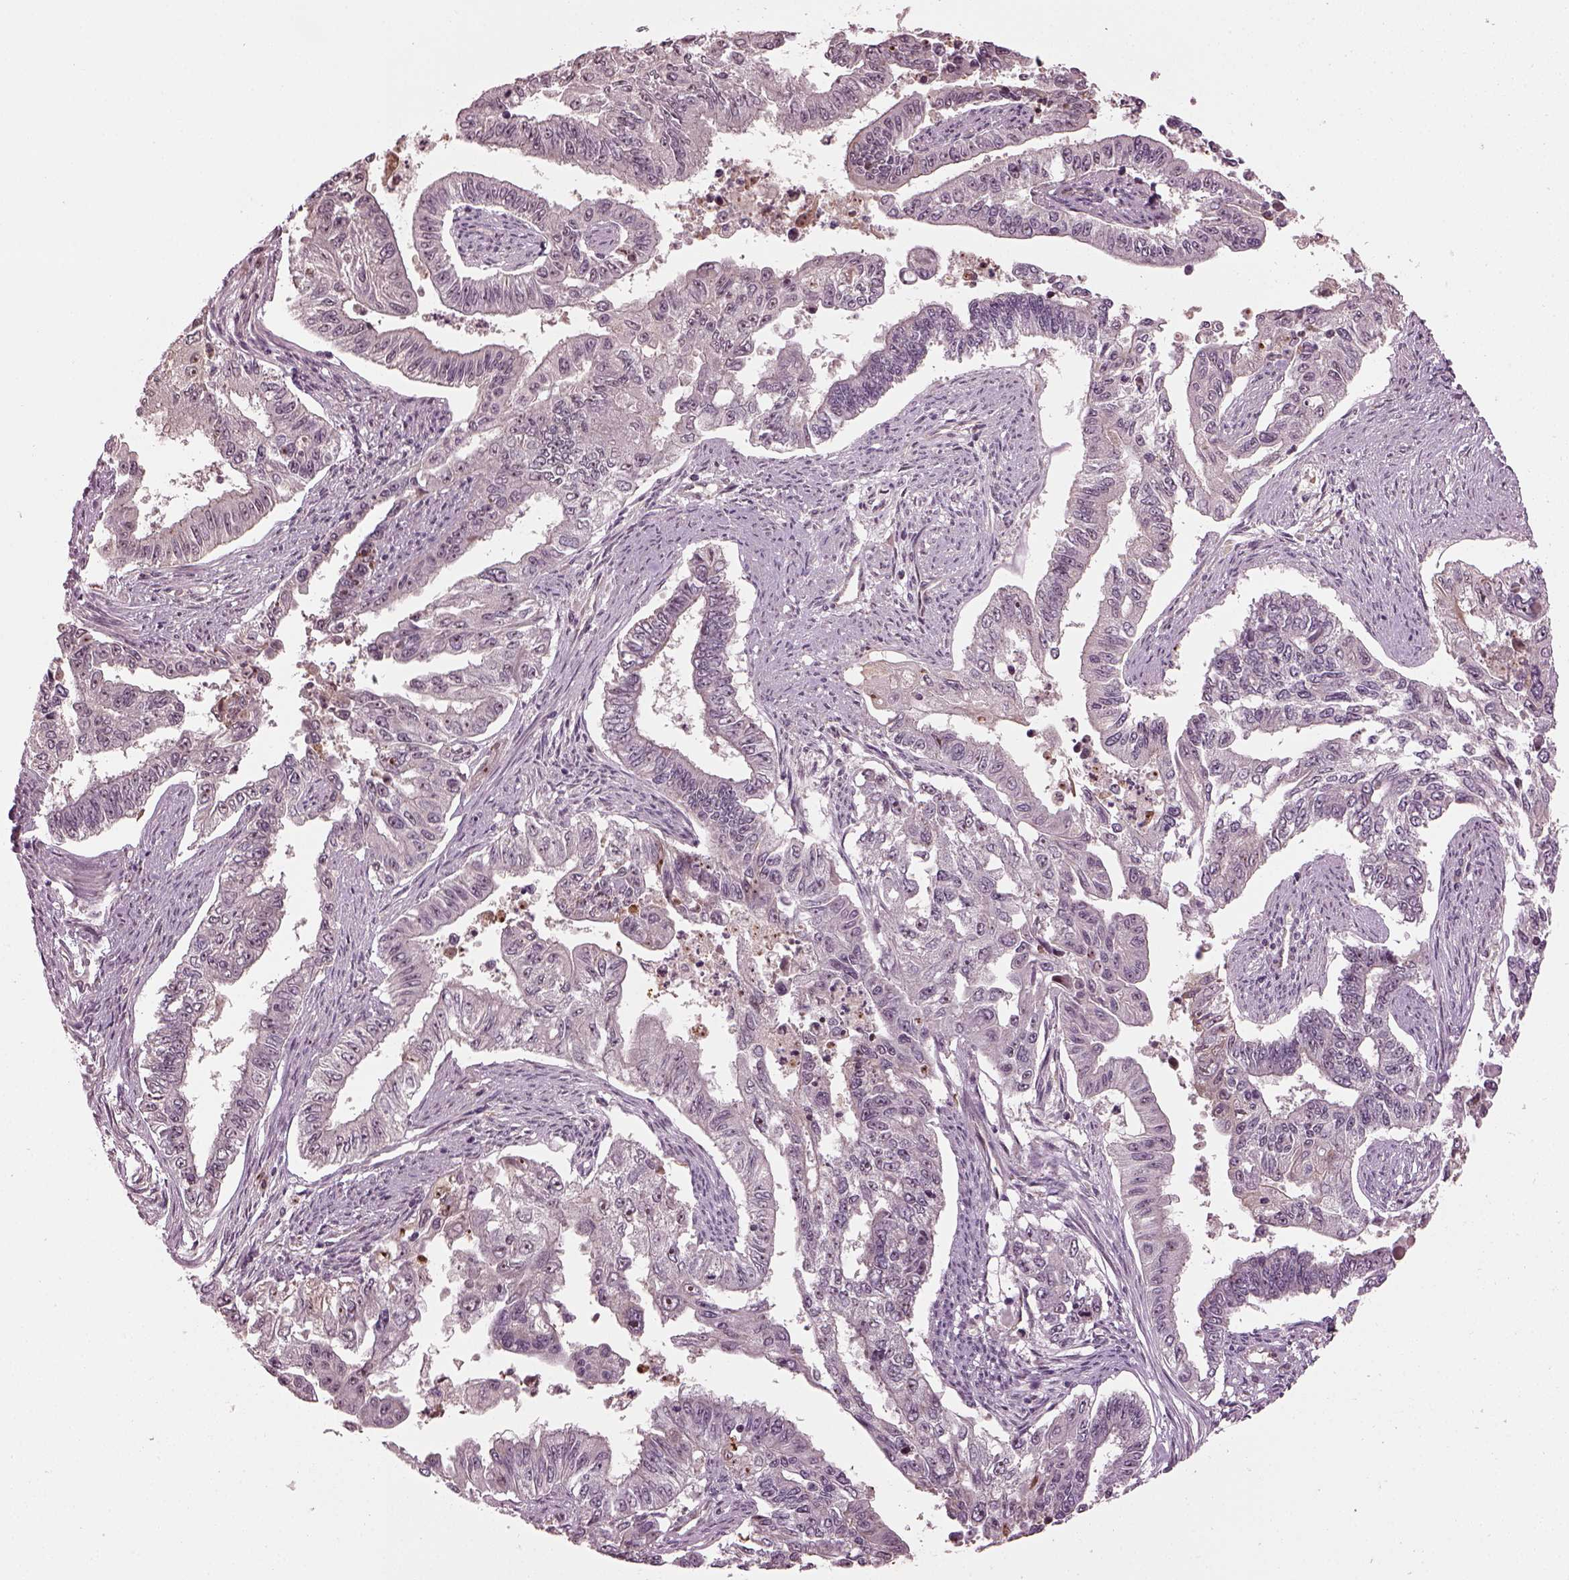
{"staining": {"intensity": "weak", "quantity": "<25%", "location": "nuclear"}, "tissue": "endometrial cancer", "cell_type": "Tumor cells", "image_type": "cancer", "snomed": [{"axis": "morphology", "description": "Adenocarcinoma, NOS"}, {"axis": "topography", "description": "Uterus"}], "caption": "Immunohistochemical staining of adenocarcinoma (endometrial) shows no significant staining in tumor cells.", "gene": "GNRH1", "patient": {"sex": "female", "age": 59}}